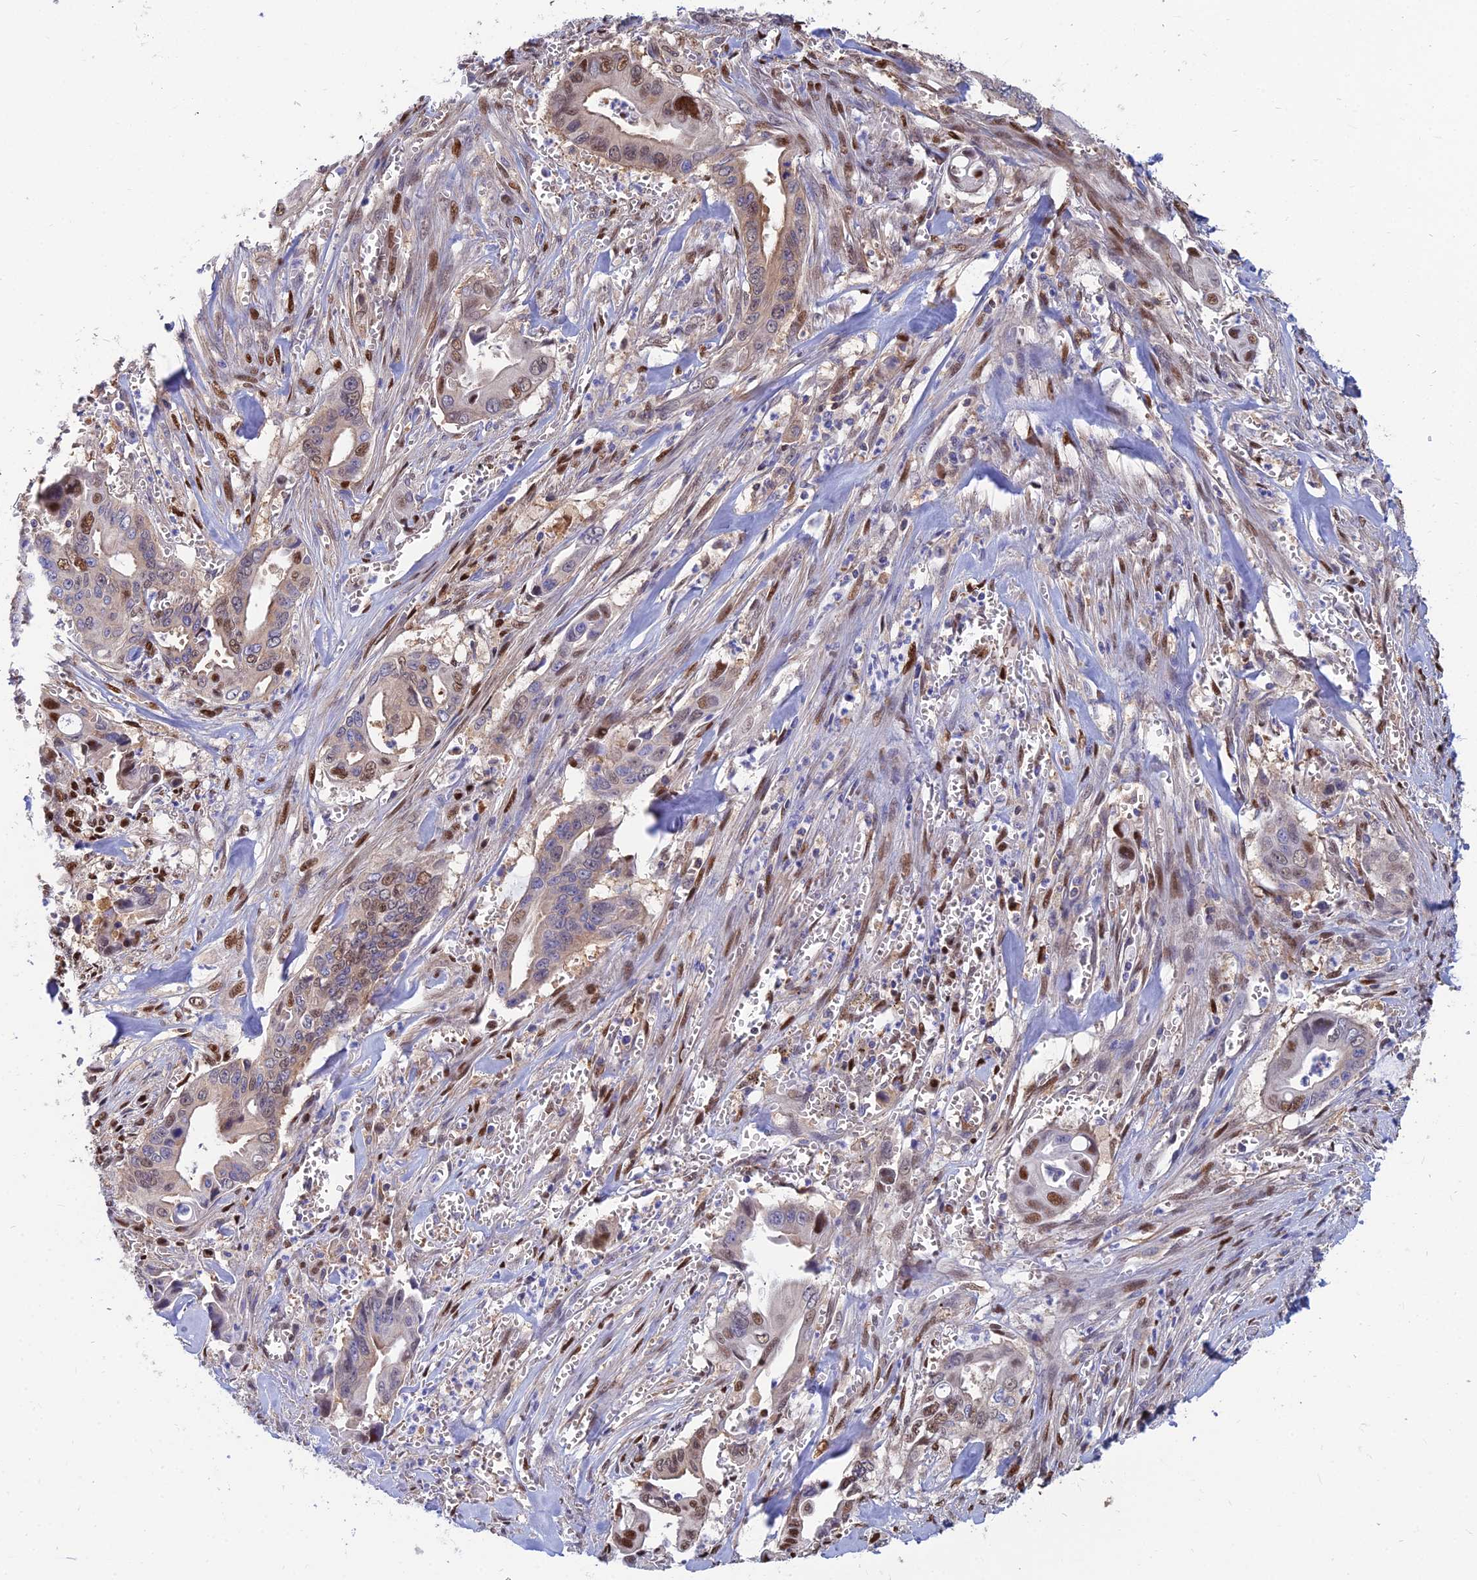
{"staining": {"intensity": "moderate", "quantity": "25%-75%", "location": "nuclear"}, "tissue": "pancreatic cancer", "cell_type": "Tumor cells", "image_type": "cancer", "snomed": [{"axis": "morphology", "description": "Adenocarcinoma, NOS"}, {"axis": "topography", "description": "Pancreas"}], "caption": "DAB immunohistochemical staining of adenocarcinoma (pancreatic) demonstrates moderate nuclear protein positivity in about 25%-75% of tumor cells. (DAB (3,3'-diaminobenzidine) IHC with brightfield microscopy, high magnification).", "gene": "DNPEP", "patient": {"sex": "male", "age": 59}}